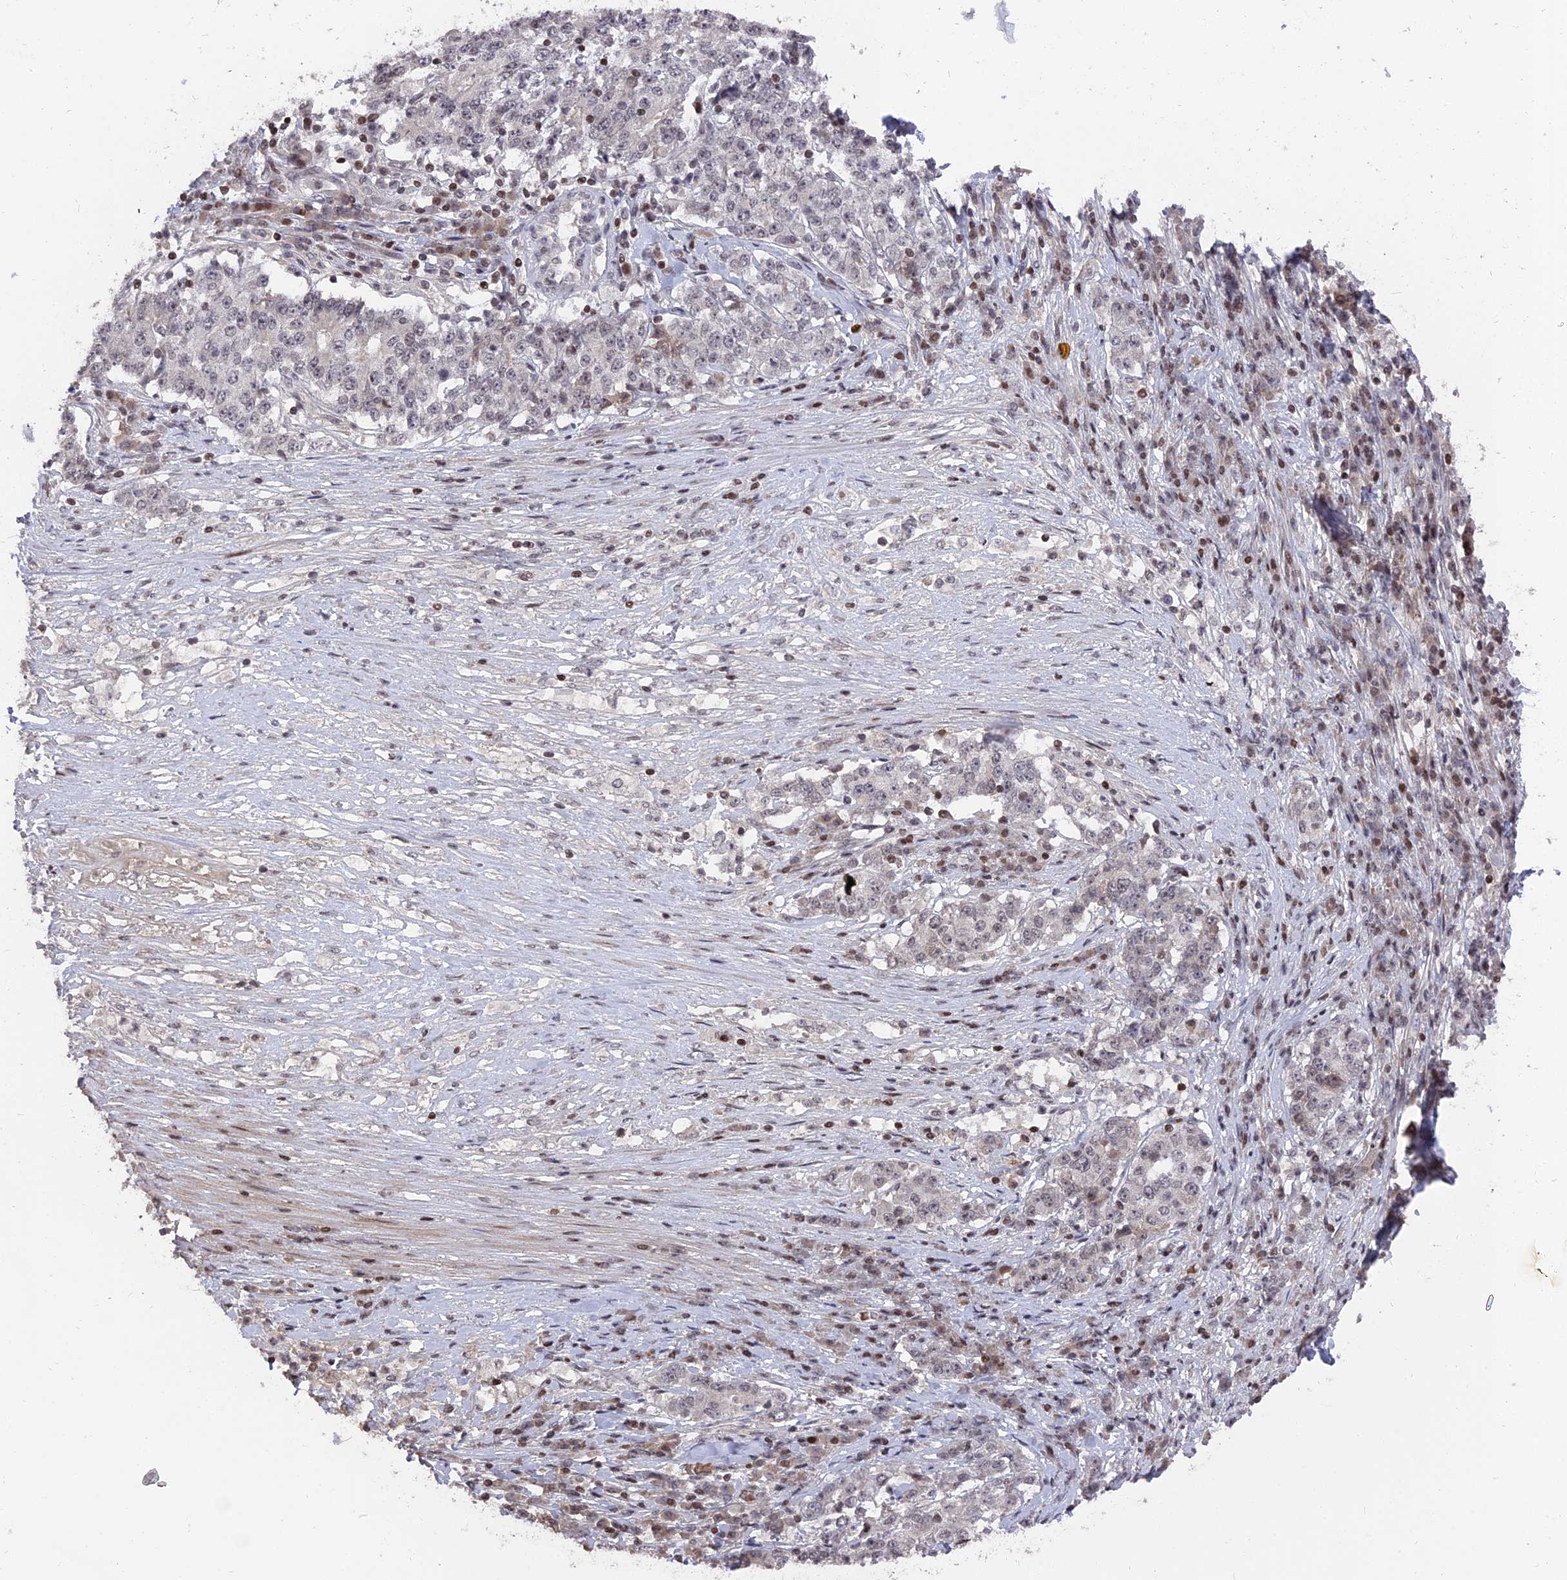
{"staining": {"intensity": "negative", "quantity": "none", "location": "none"}, "tissue": "stomach cancer", "cell_type": "Tumor cells", "image_type": "cancer", "snomed": [{"axis": "morphology", "description": "Adenocarcinoma, NOS"}, {"axis": "topography", "description": "Stomach"}], "caption": "IHC image of neoplastic tissue: stomach adenocarcinoma stained with DAB (3,3'-diaminobenzidine) demonstrates no significant protein positivity in tumor cells. (Immunohistochemistry, brightfield microscopy, high magnification).", "gene": "NR1H3", "patient": {"sex": "male", "age": 59}}